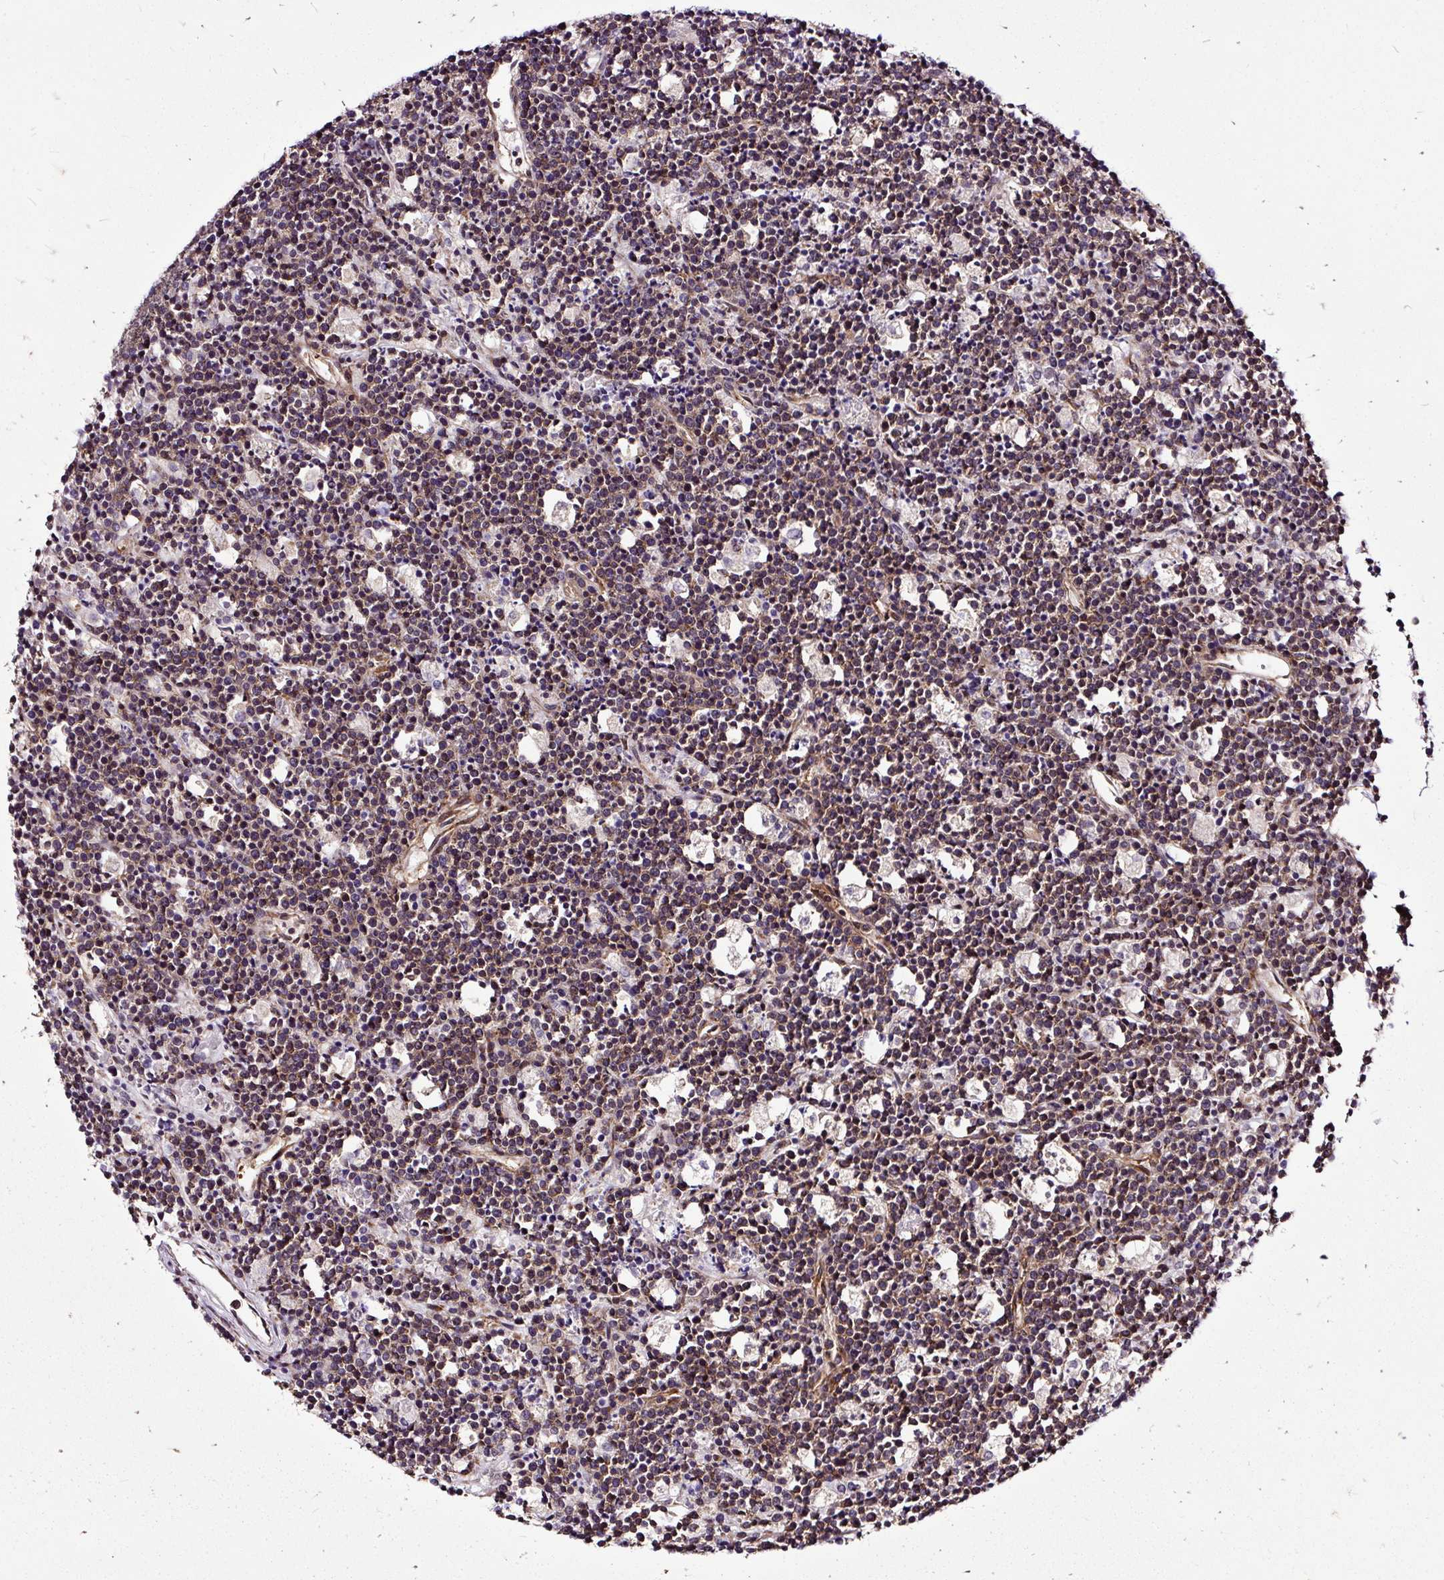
{"staining": {"intensity": "moderate", "quantity": "25%-75%", "location": "cytoplasmic/membranous"}, "tissue": "lymphoma", "cell_type": "Tumor cells", "image_type": "cancer", "snomed": [{"axis": "morphology", "description": "Malignant lymphoma, non-Hodgkin's type, High grade"}, {"axis": "topography", "description": "Ovary"}], "caption": "Immunohistochemical staining of human lymphoma demonstrates medium levels of moderate cytoplasmic/membranous protein expression in about 25%-75% of tumor cells.", "gene": "TRIM17", "patient": {"sex": "female", "age": 56}}